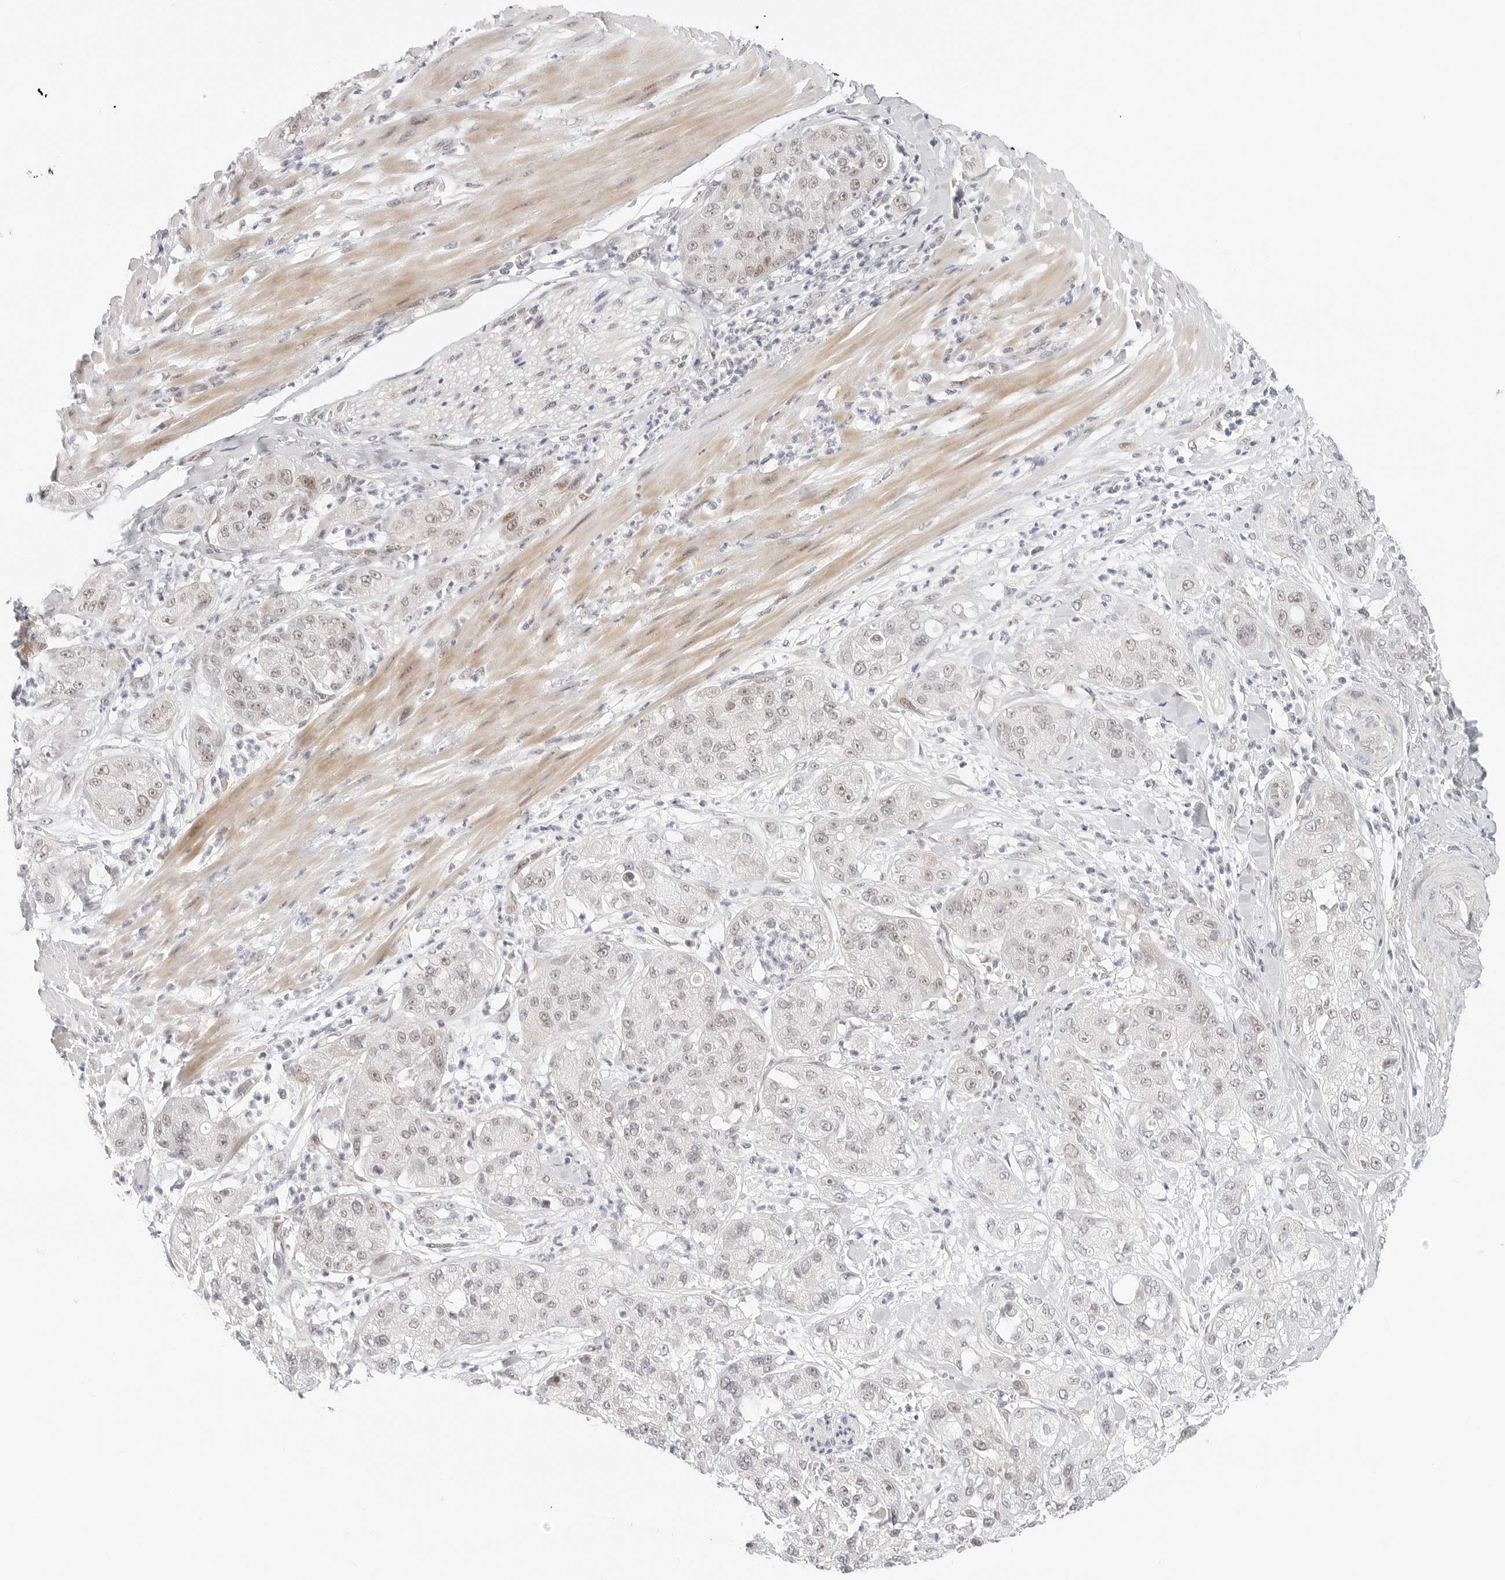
{"staining": {"intensity": "weak", "quantity": "25%-75%", "location": "nuclear"}, "tissue": "pancreatic cancer", "cell_type": "Tumor cells", "image_type": "cancer", "snomed": [{"axis": "morphology", "description": "Adenocarcinoma, NOS"}, {"axis": "topography", "description": "Pancreas"}], "caption": "Pancreatic cancer (adenocarcinoma) stained with IHC exhibits weak nuclear positivity in about 25%-75% of tumor cells.", "gene": "TSEN2", "patient": {"sex": "female", "age": 78}}